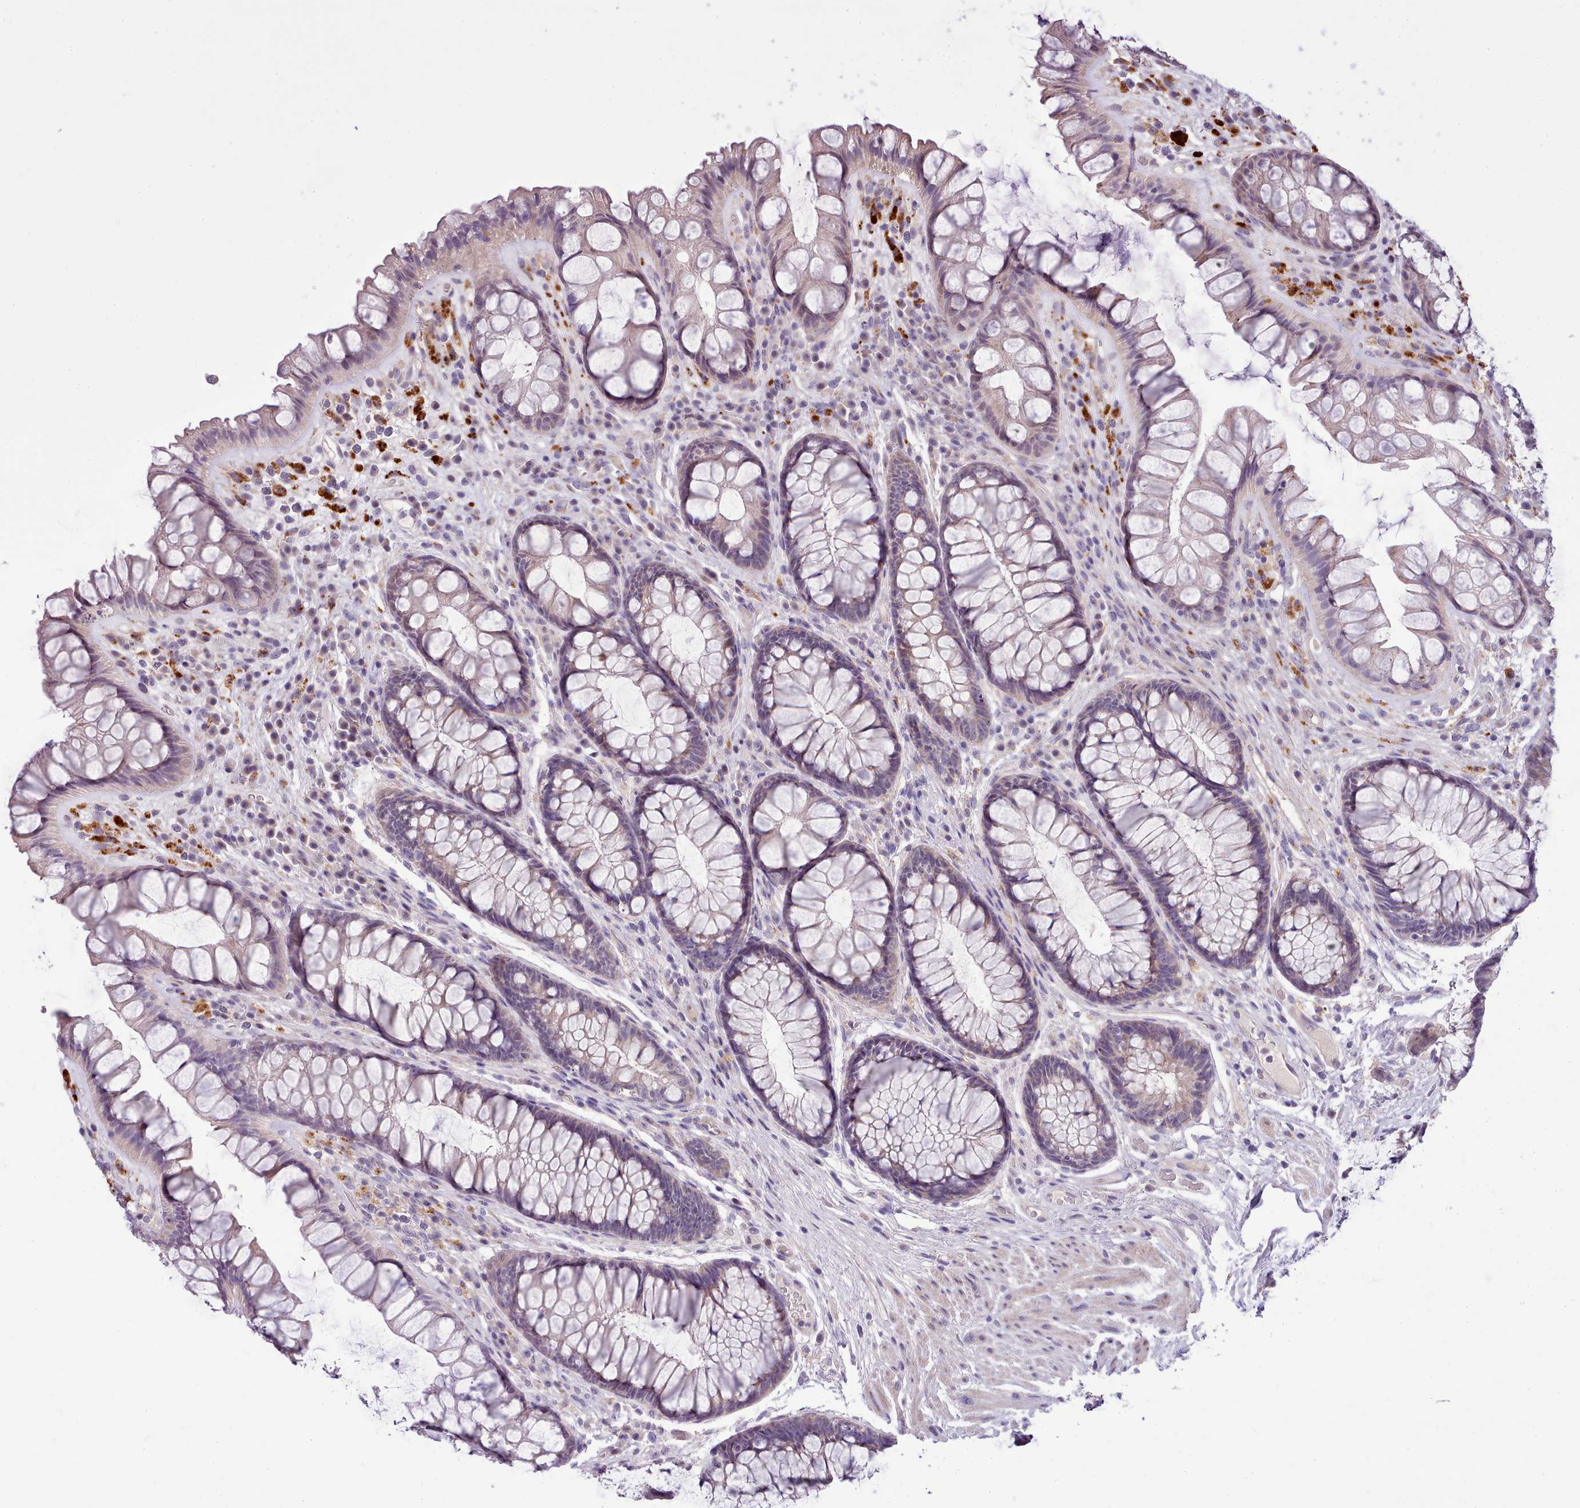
{"staining": {"intensity": "weak", "quantity": "25%-75%", "location": "cytoplasmic/membranous"}, "tissue": "rectum", "cell_type": "Glandular cells", "image_type": "normal", "snomed": [{"axis": "morphology", "description": "Normal tissue, NOS"}, {"axis": "topography", "description": "Rectum"}], "caption": "DAB (3,3'-diaminobenzidine) immunohistochemical staining of benign human rectum shows weak cytoplasmic/membranous protein expression in approximately 25%-75% of glandular cells. (brown staining indicates protein expression, while blue staining denotes nuclei).", "gene": "SETX", "patient": {"sex": "male", "age": 74}}